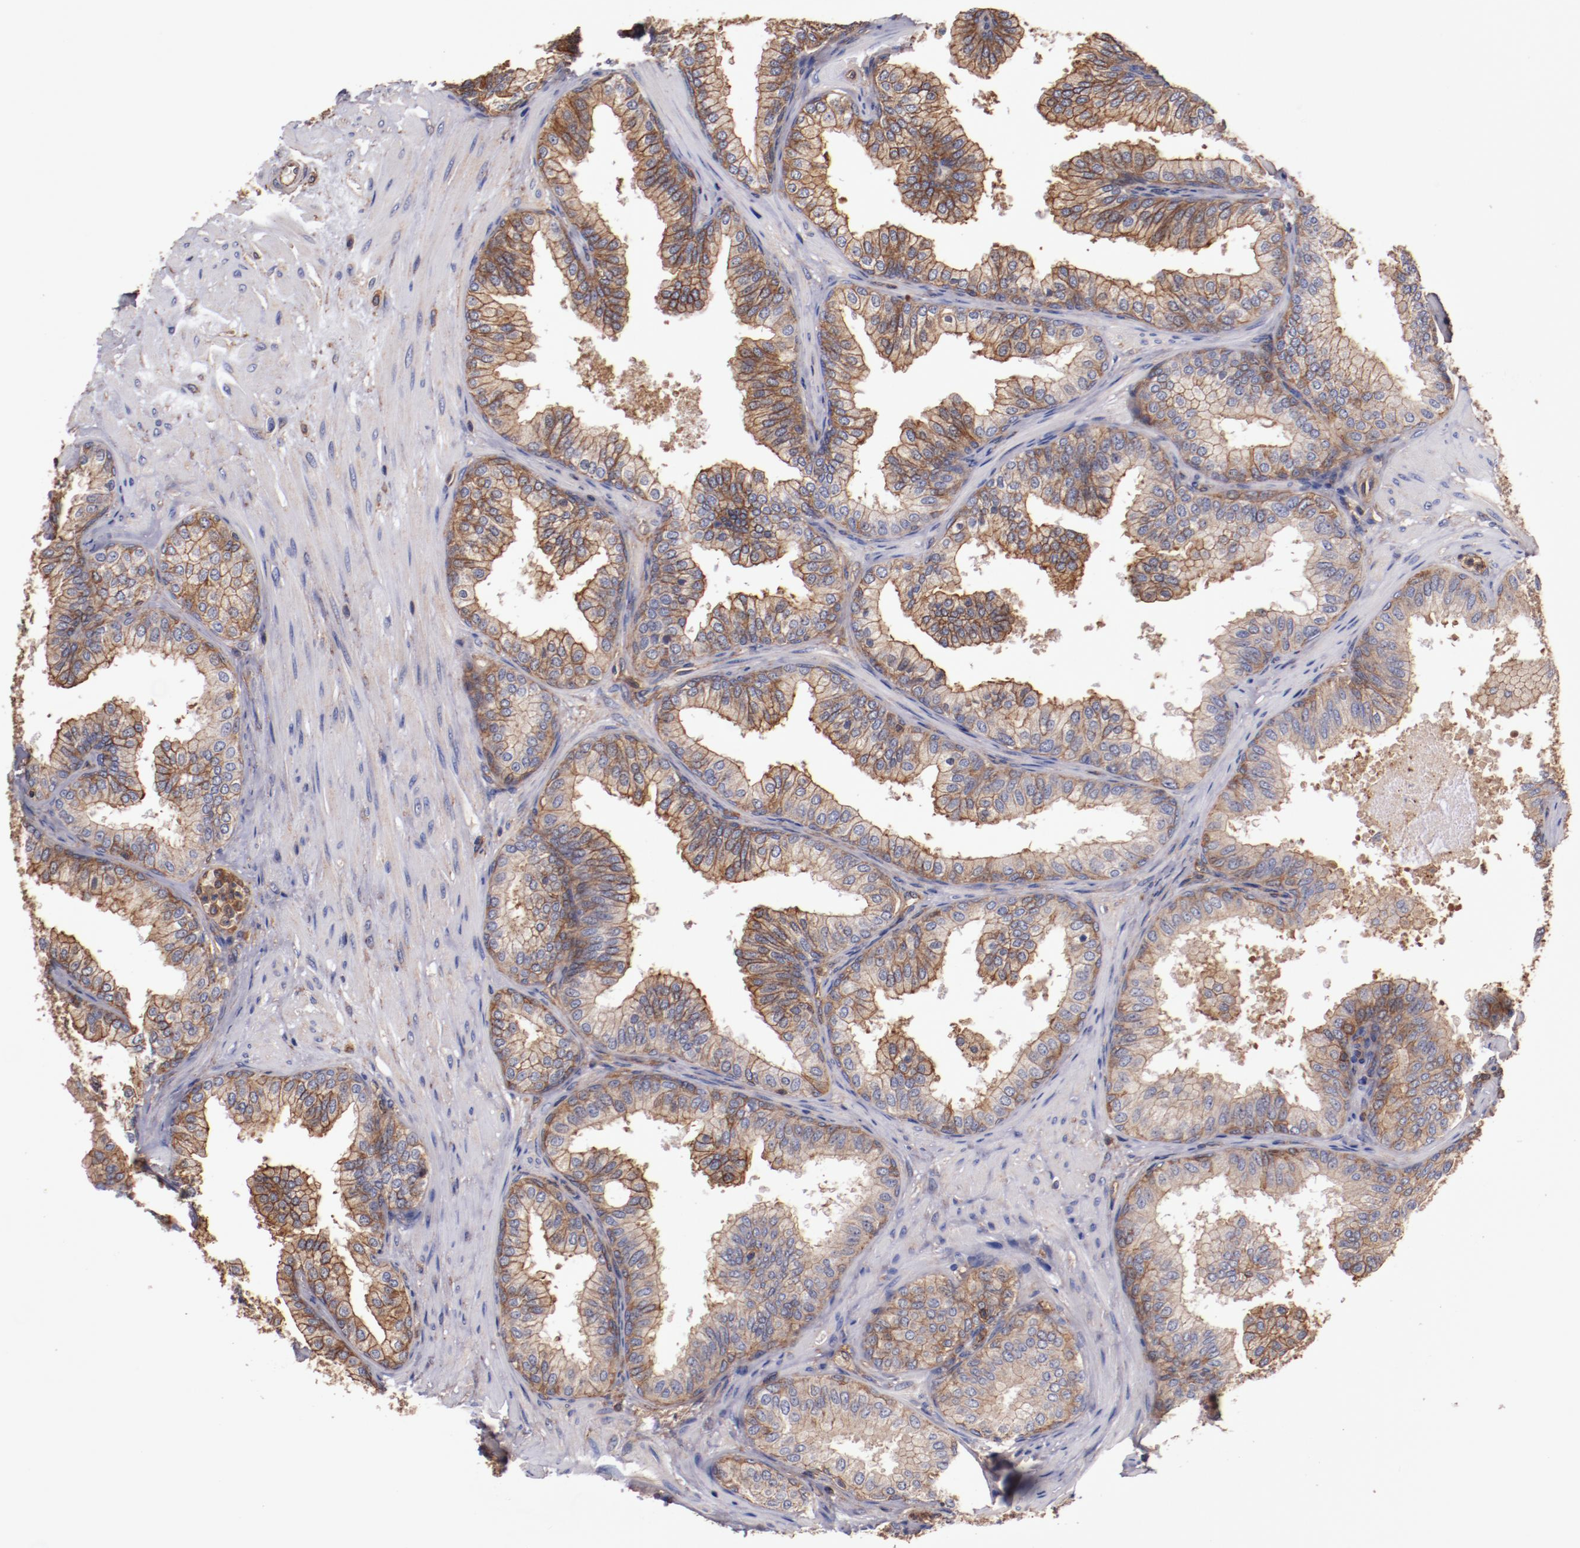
{"staining": {"intensity": "moderate", "quantity": ">75%", "location": "cytoplasmic/membranous"}, "tissue": "prostate", "cell_type": "Glandular cells", "image_type": "normal", "snomed": [{"axis": "morphology", "description": "Normal tissue, NOS"}, {"axis": "topography", "description": "Prostate"}], "caption": "Immunohistochemistry staining of unremarkable prostate, which exhibits medium levels of moderate cytoplasmic/membranous positivity in about >75% of glandular cells indicating moderate cytoplasmic/membranous protein positivity. The staining was performed using DAB (brown) for protein detection and nuclei were counterstained in hematoxylin (blue).", "gene": "TMOD3", "patient": {"sex": "male", "age": 60}}